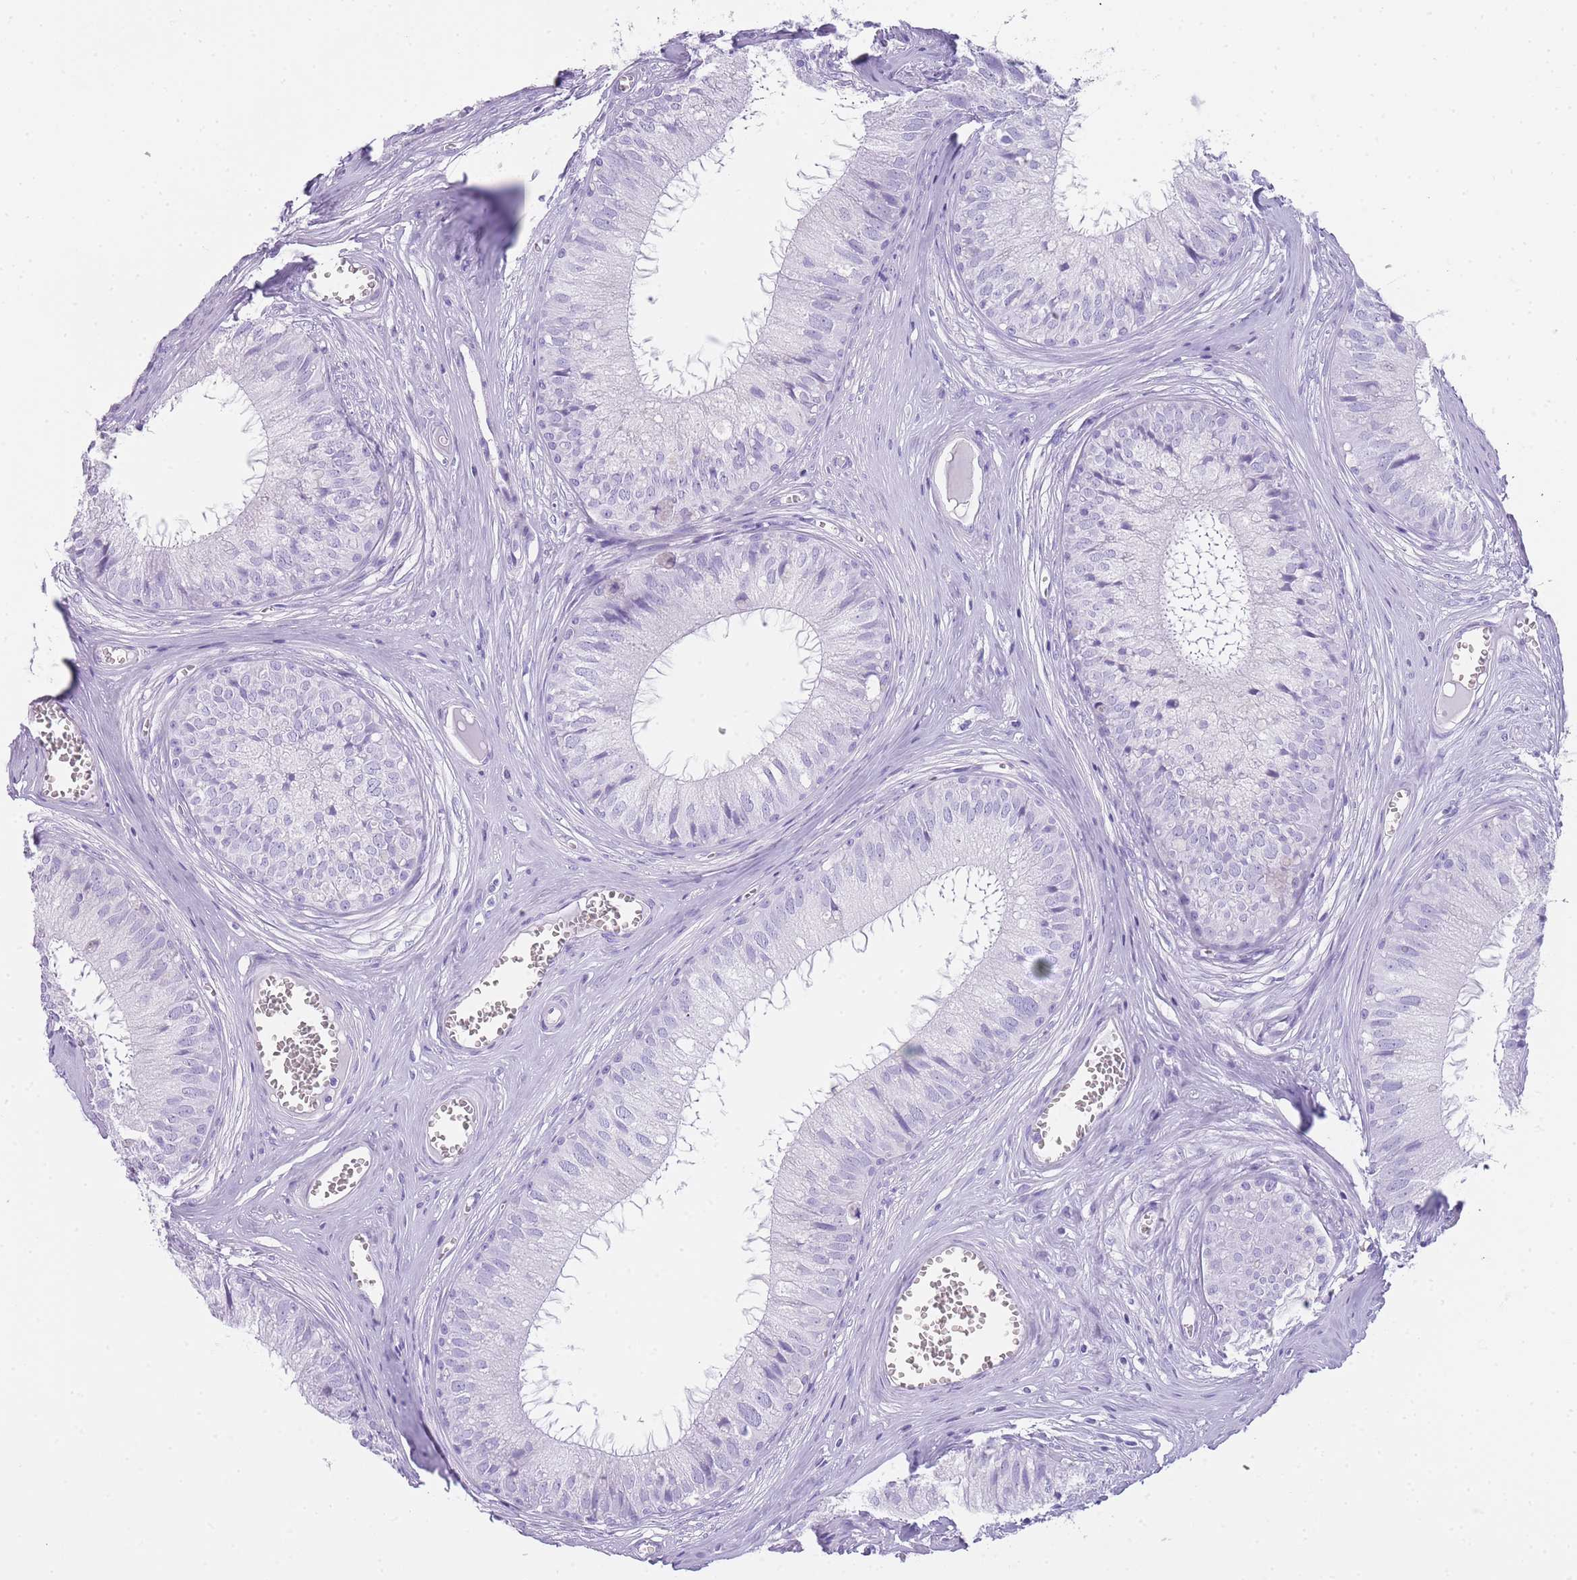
{"staining": {"intensity": "negative", "quantity": "none", "location": "none"}, "tissue": "epididymis", "cell_type": "Glandular cells", "image_type": "normal", "snomed": [{"axis": "morphology", "description": "Normal tissue, NOS"}, {"axis": "topography", "description": "Epididymis"}], "caption": "High power microscopy histopathology image of an immunohistochemistry photomicrograph of benign epididymis, revealing no significant expression in glandular cells.", "gene": "INS", "patient": {"sex": "male", "age": 36}}